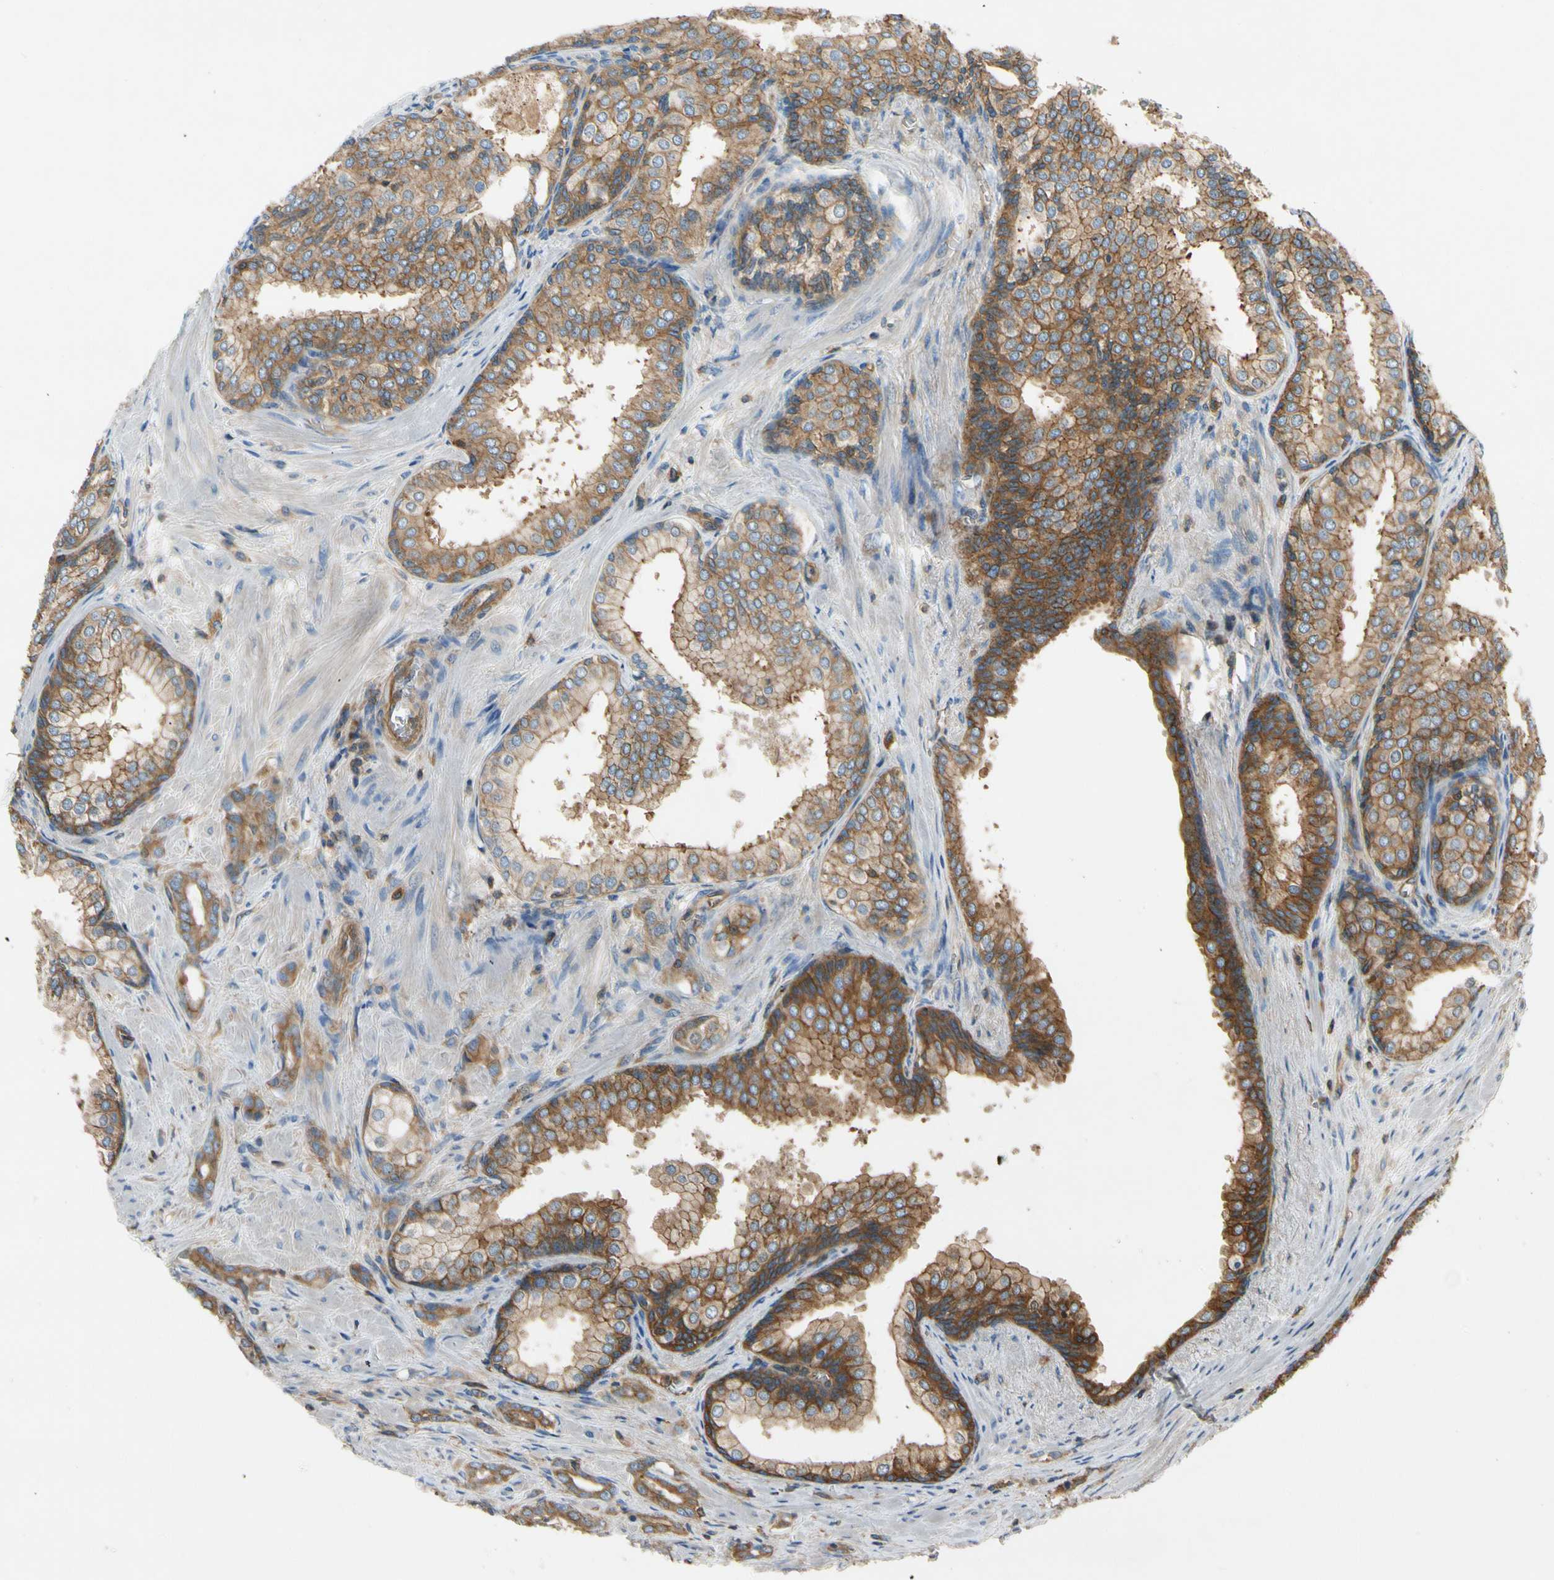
{"staining": {"intensity": "moderate", "quantity": ">75%", "location": "cytoplasmic/membranous"}, "tissue": "prostate cancer", "cell_type": "Tumor cells", "image_type": "cancer", "snomed": [{"axis": "morphology", "description": "Adenocarcinoma, High grade"}, {"axis": "topography", "description": "Prostate"}], "caption": "Protein staining by IHC demonstrates moderate cytoplasmic/membranous expression in approximately >75% of tumor cells in prostate high-grade adenocarcinoma. (IHC, brightfield microscopy, high magnification).", "gene": "TCP11L1", "patient": {"sex": "male", "age": 64}}